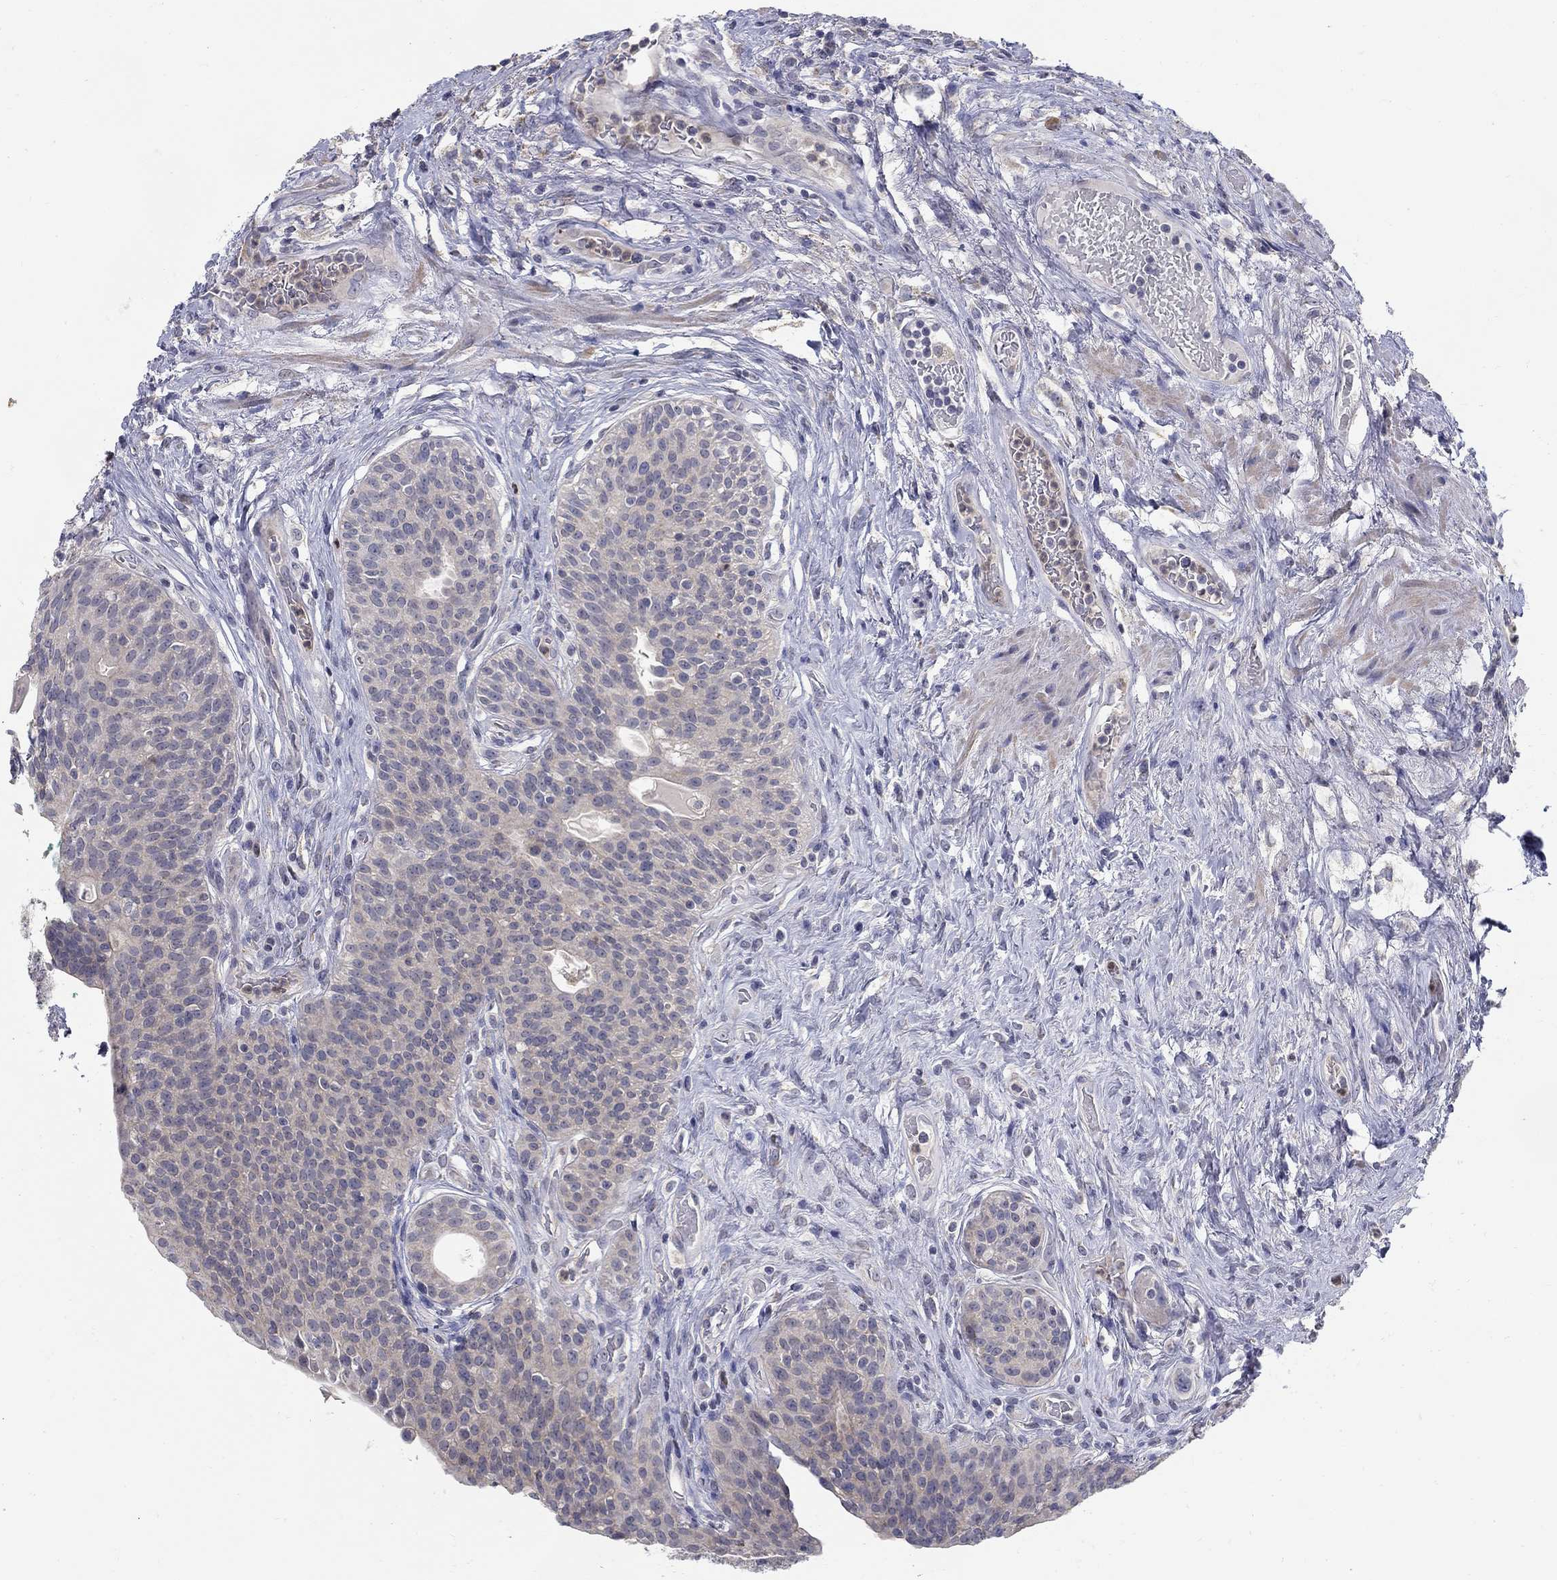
{"staining": {"intensity": "negative", "quantity": "none", "location": "none"}, "tissue": "urothelial cancer", "cell_type": "Tumor cells", "image_type": "cancer", "snomed": [{"axis": "morphology", "description": "Urothelial carcinoma, High grade"}, {"axis": "topography", "description": "Urinary bladder"}], "caption": "Immunohistochemical staining of human urothelial carcinoma (high-grade) demonstrates no significant expression in tumor cells. (DAB (3,3'-diaminobenzidine) IHC visualized using brightfield microscopy, high magnification).", "gene": "ABCA4", "patient": {"sex": "male", "age": 79}}